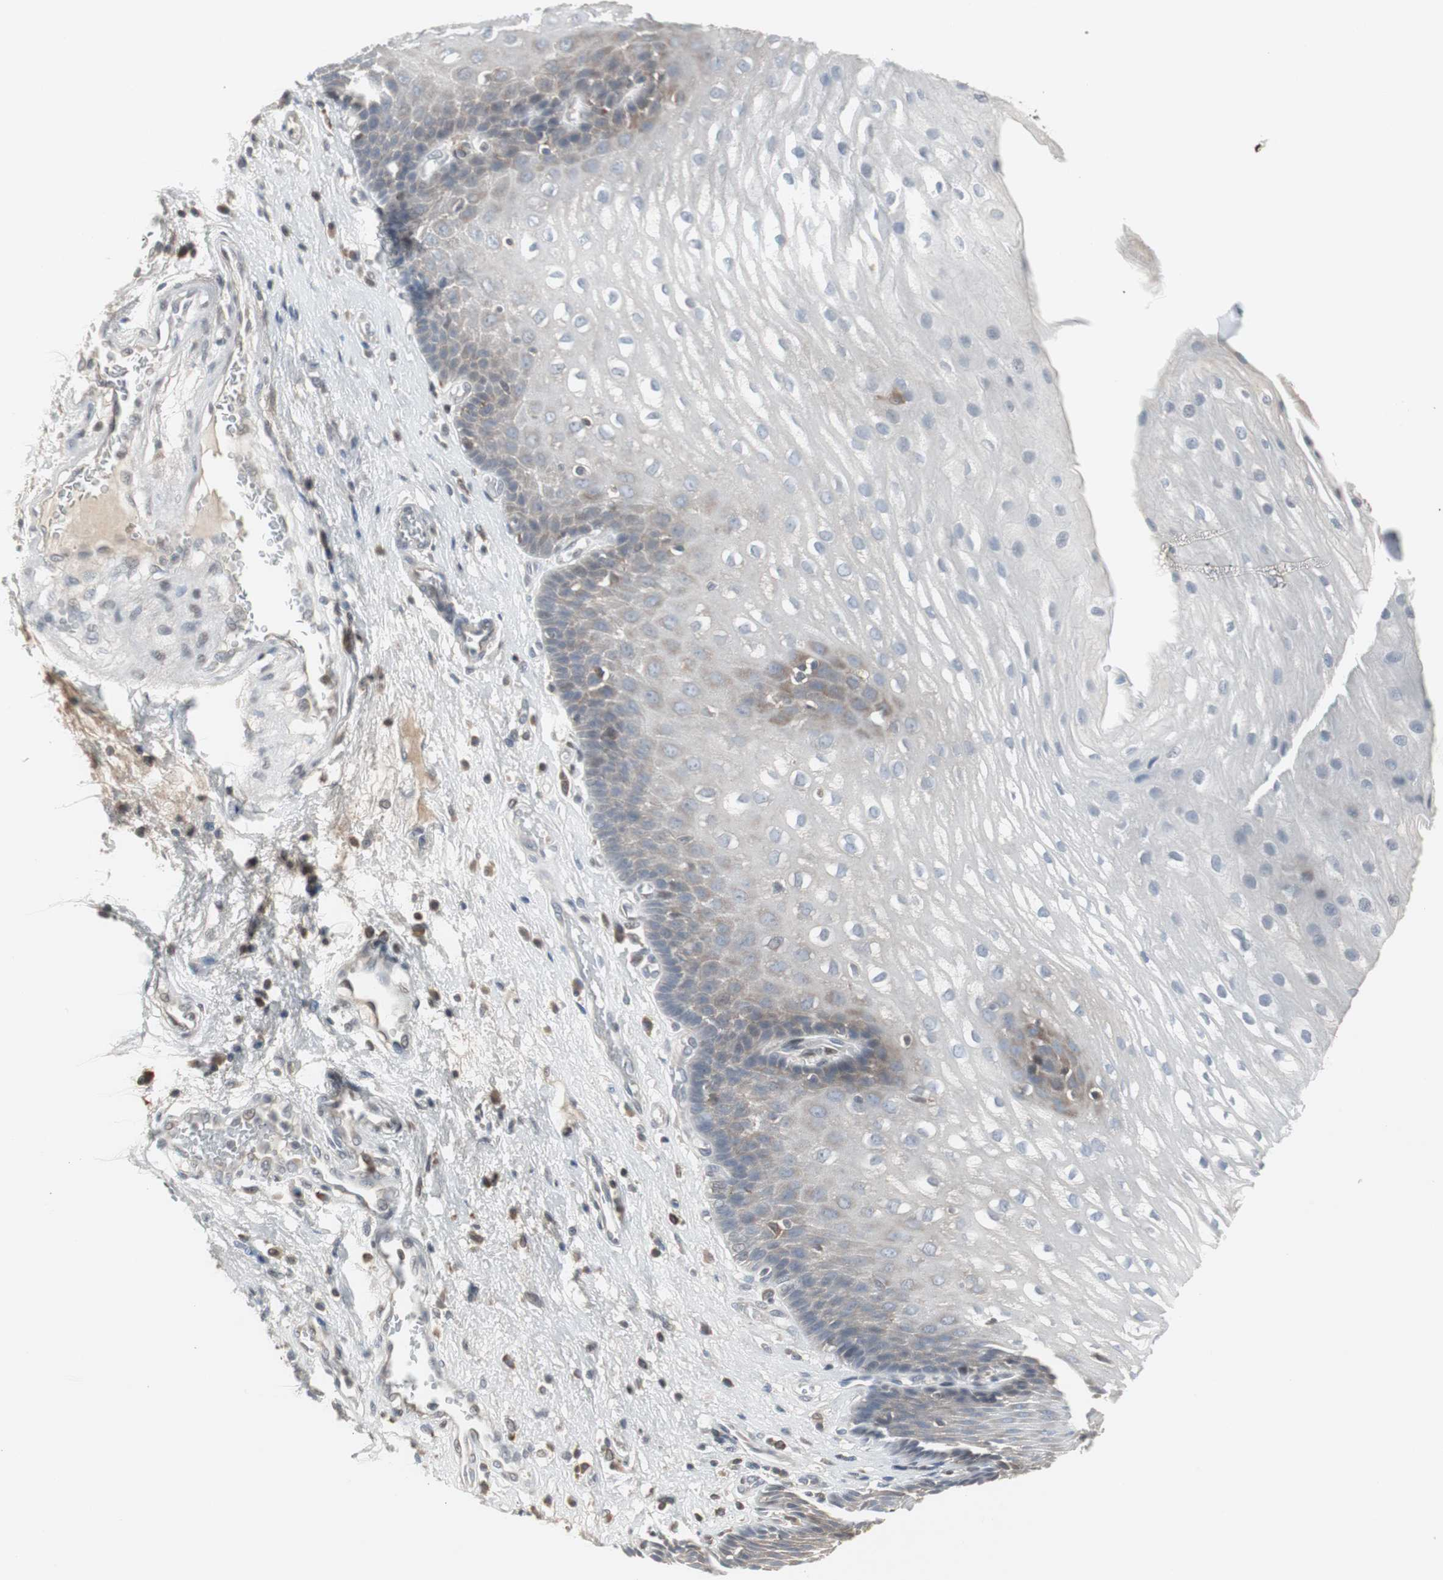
{"staining": {"intensity": "weak", "quantity": "<25%", "location": "nuclear"}, "tissue": "esophagus", "cell_type": "Squamous epithelial cells", "image_type": "normal", "snomed": [{"axis": "morphology", "description": "Normal tissue, NOS"}, {"axis": "topography", "description": "Esophagus"}], "caption": "Image shows no protein staining in squamous epithelial cells of normal esophagus.", "gene": "GRK2", "patient": {"sex": "male", "age": 48}}